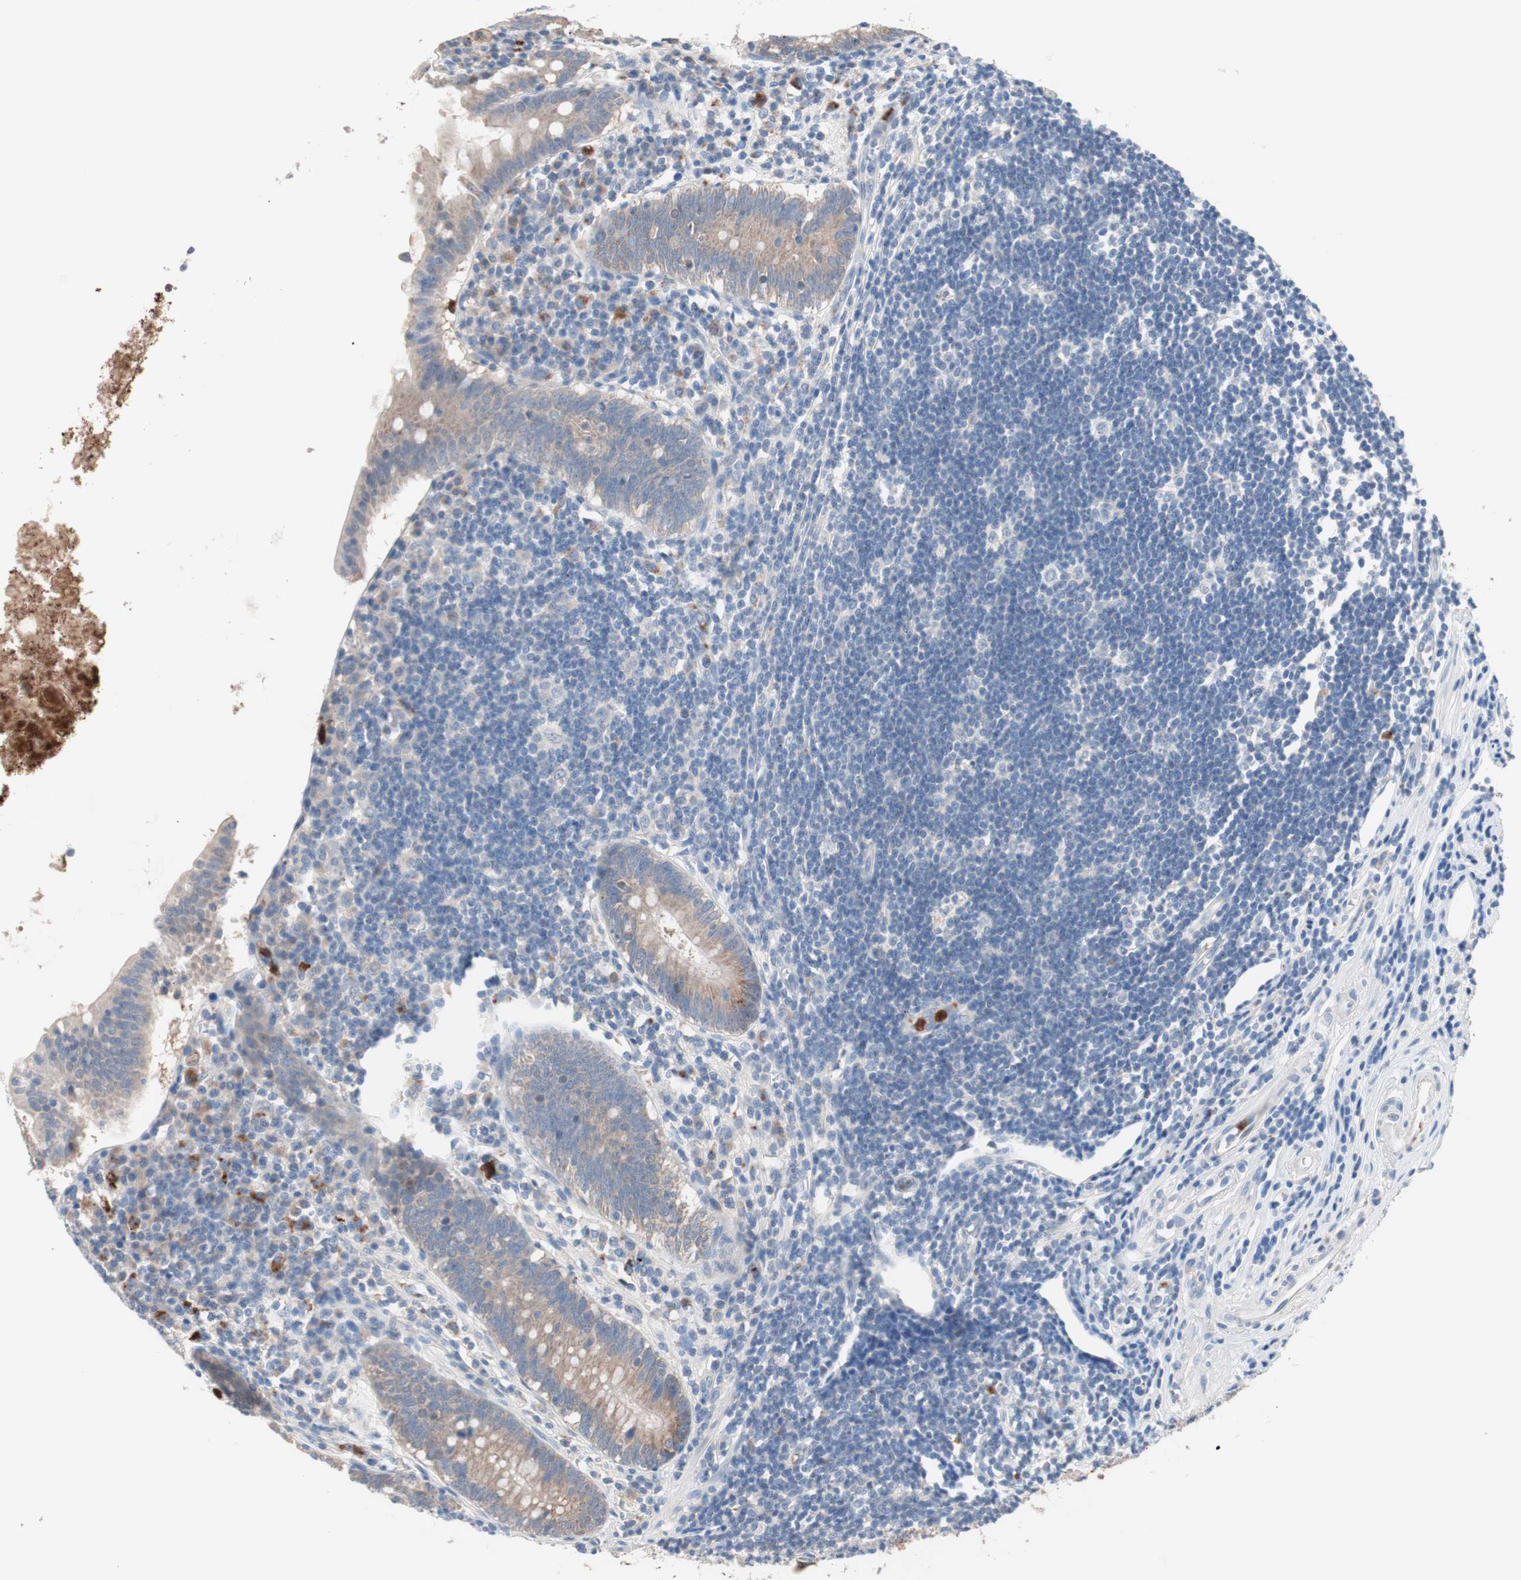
{"staining": {"intensity": "weak", "quantity": ">75%", "location": "cytoplasmic/membranous"}, "tissue": "appendix", "cell_type": "Glandular cells", "image_type": "normal", "snomed": [{"axis": "morphology", "description": "Normal tissue, NOS"}, {"axis": "topography", "description": "Appendix"}], "caption": "DAB (3,3'-diaminobenzidine) immunohistochemical staining of benign human appendix exhibits weak cytoplasmic/membranous protein staining in about >75% of glandular cells.", "gene": "CLEC4D", "patient": {"sex": "female", "age": 50}}